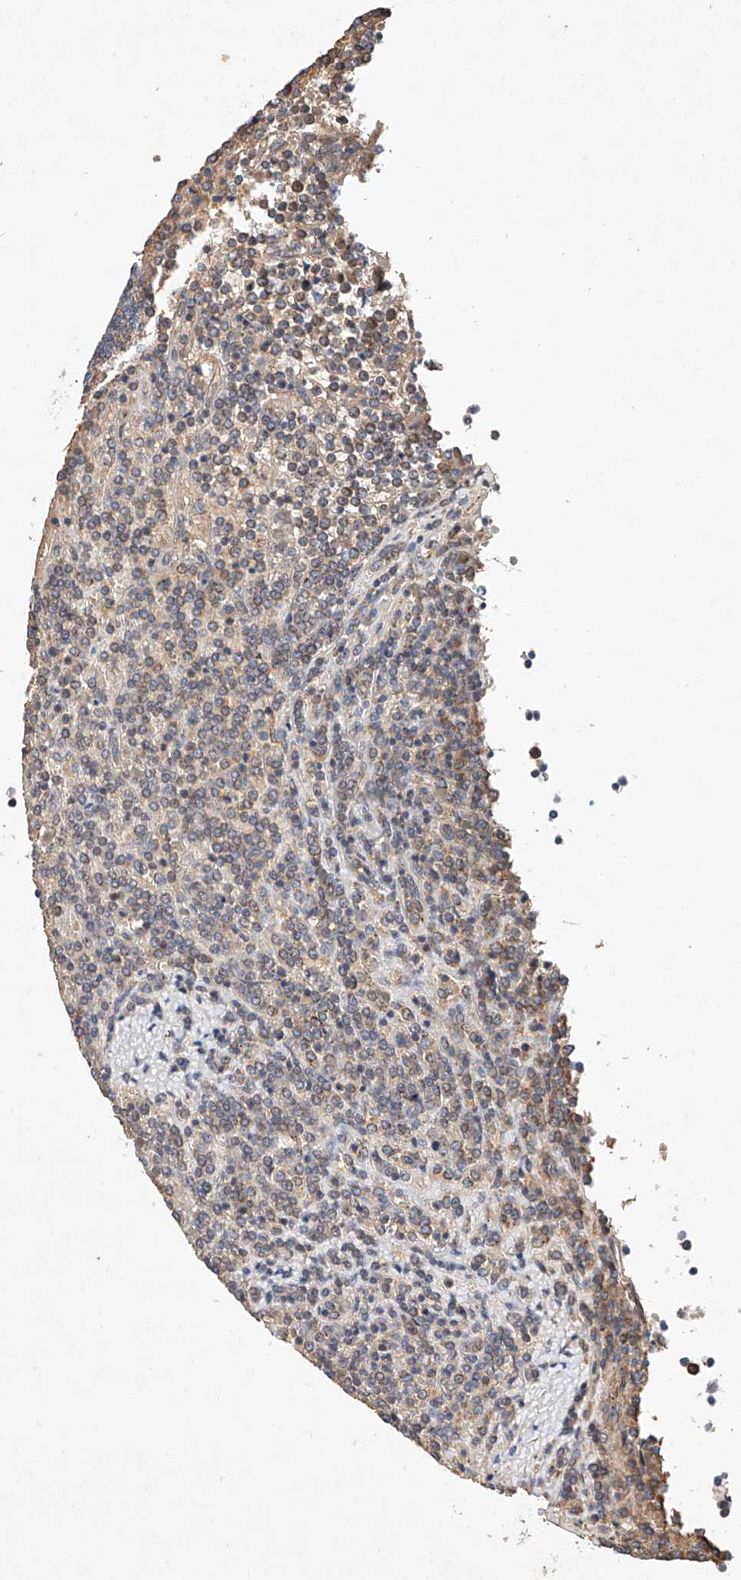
{"staining": {"intensity": "negative", "quantity": "none", "location": "none"}, "tissue": "lymphoma", "cell_type": "Tumor cells", "image_type": "cancer", "snomed": [{"axis": "morphology", "description": "Malignant lymphoma, non-Hodgkin's type, Low grade"}, {"axis": "topography", "description": "Spleen"}], "caption": "A photomicrograph of human lymphoma is negative for staining in tumor cells.", "gene": "FASTK", "patient": {"sex": "female", "age": 19}}